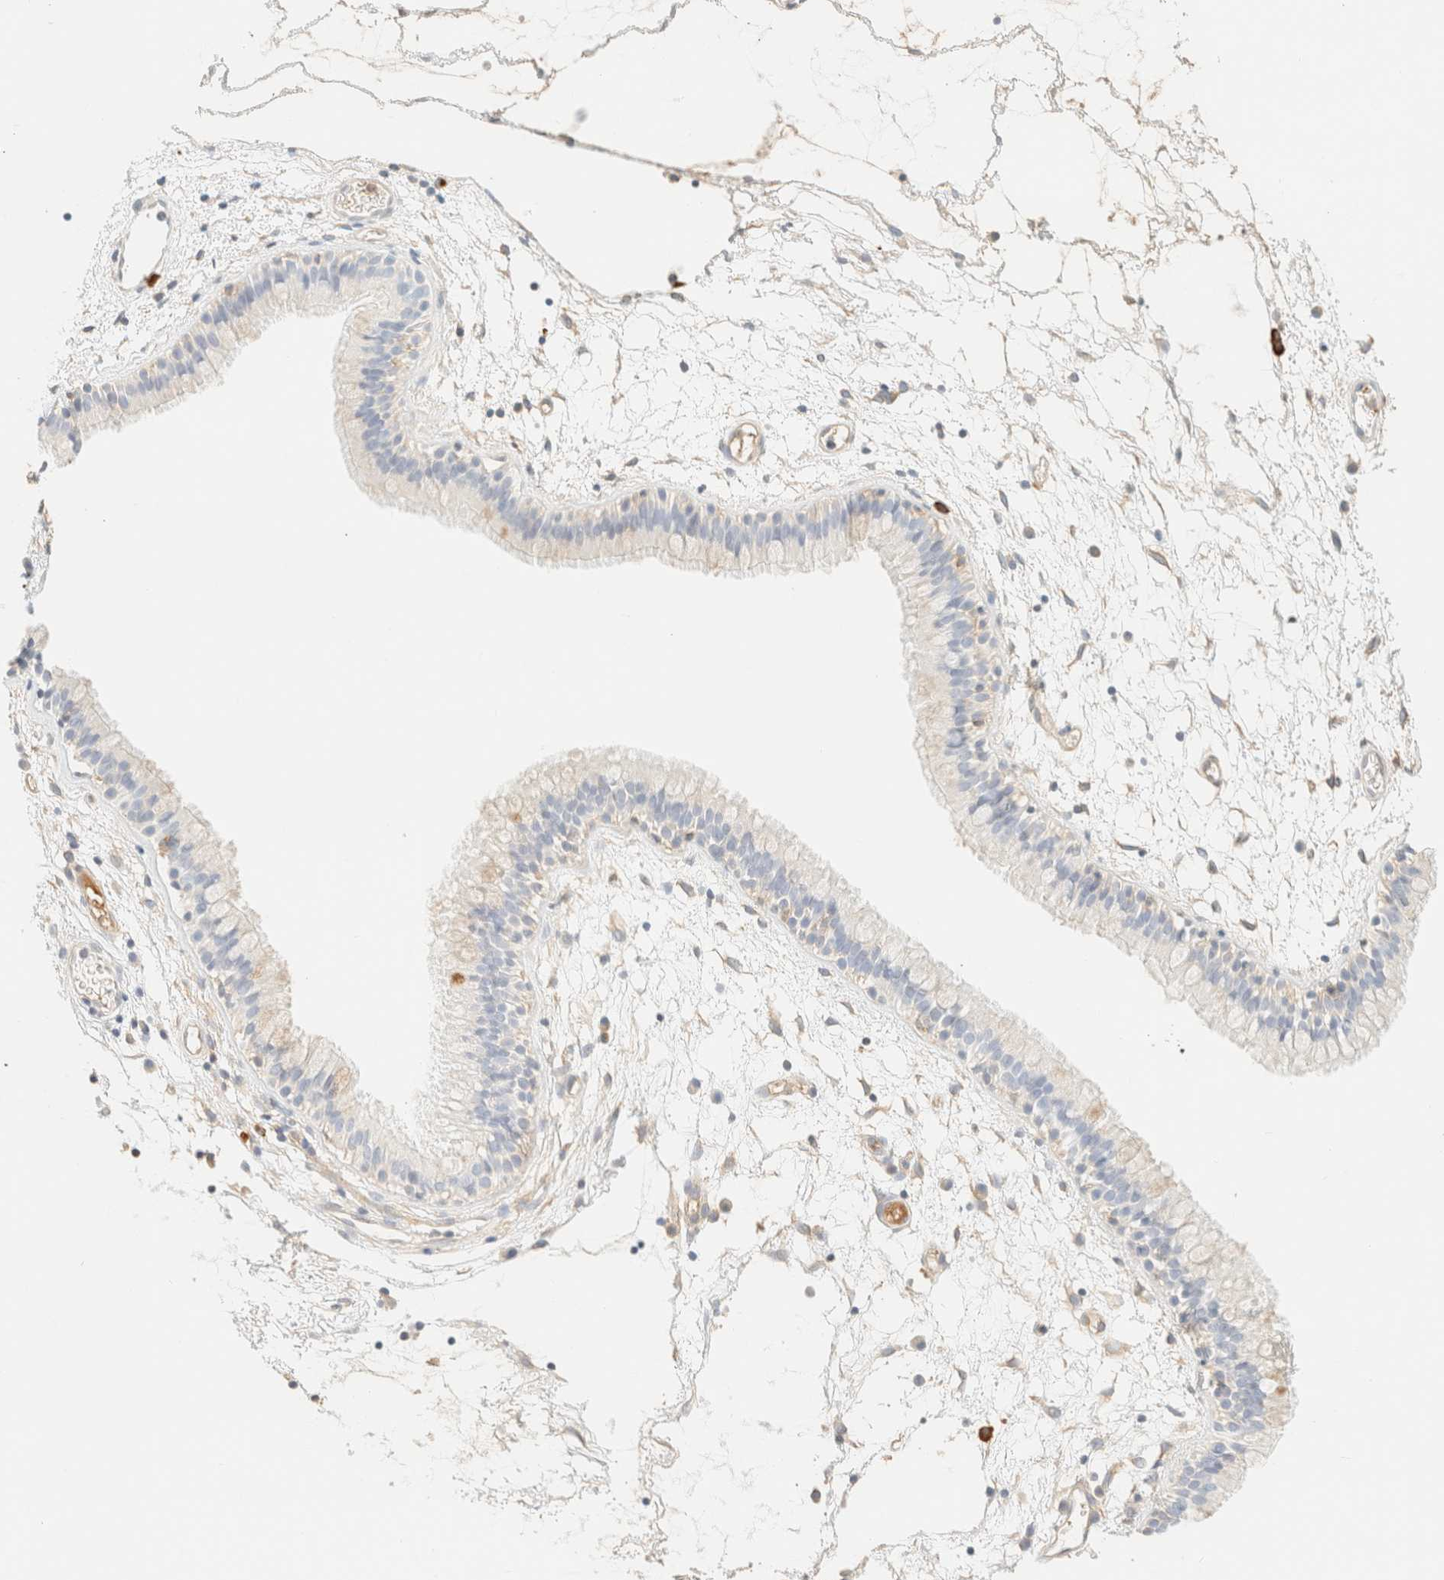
{"staining": {"intensity": "weak", "quantity": "<25%", "location": "cytoplasmic/membranous"}, "tissue": "nasopharynx", "cell_type": "Respiratory epithelial cells", "image_type": "normal", "snomed": [{"axis": "morphology", "description": "Normal tissue, NOS"}, {"axis": "morphology", "description": "Inflammation, NOS"}, {"axis": "topography", "description": "Nasopharynx"}], "caption": "DAB (3,3'-diaminobenzidine) immunohistochemical staining of unremarkable nasopharynx shows no significant staining in respiratory epithelial cells. (Stains: DAB (3,3'-diaminobenzidine) IHC with hematoxylin counter stain, Microscopy: brightfield microscopy at high magnification).", "gene": "FHOD1", "patient": {"sex": "male", "age": 48}}